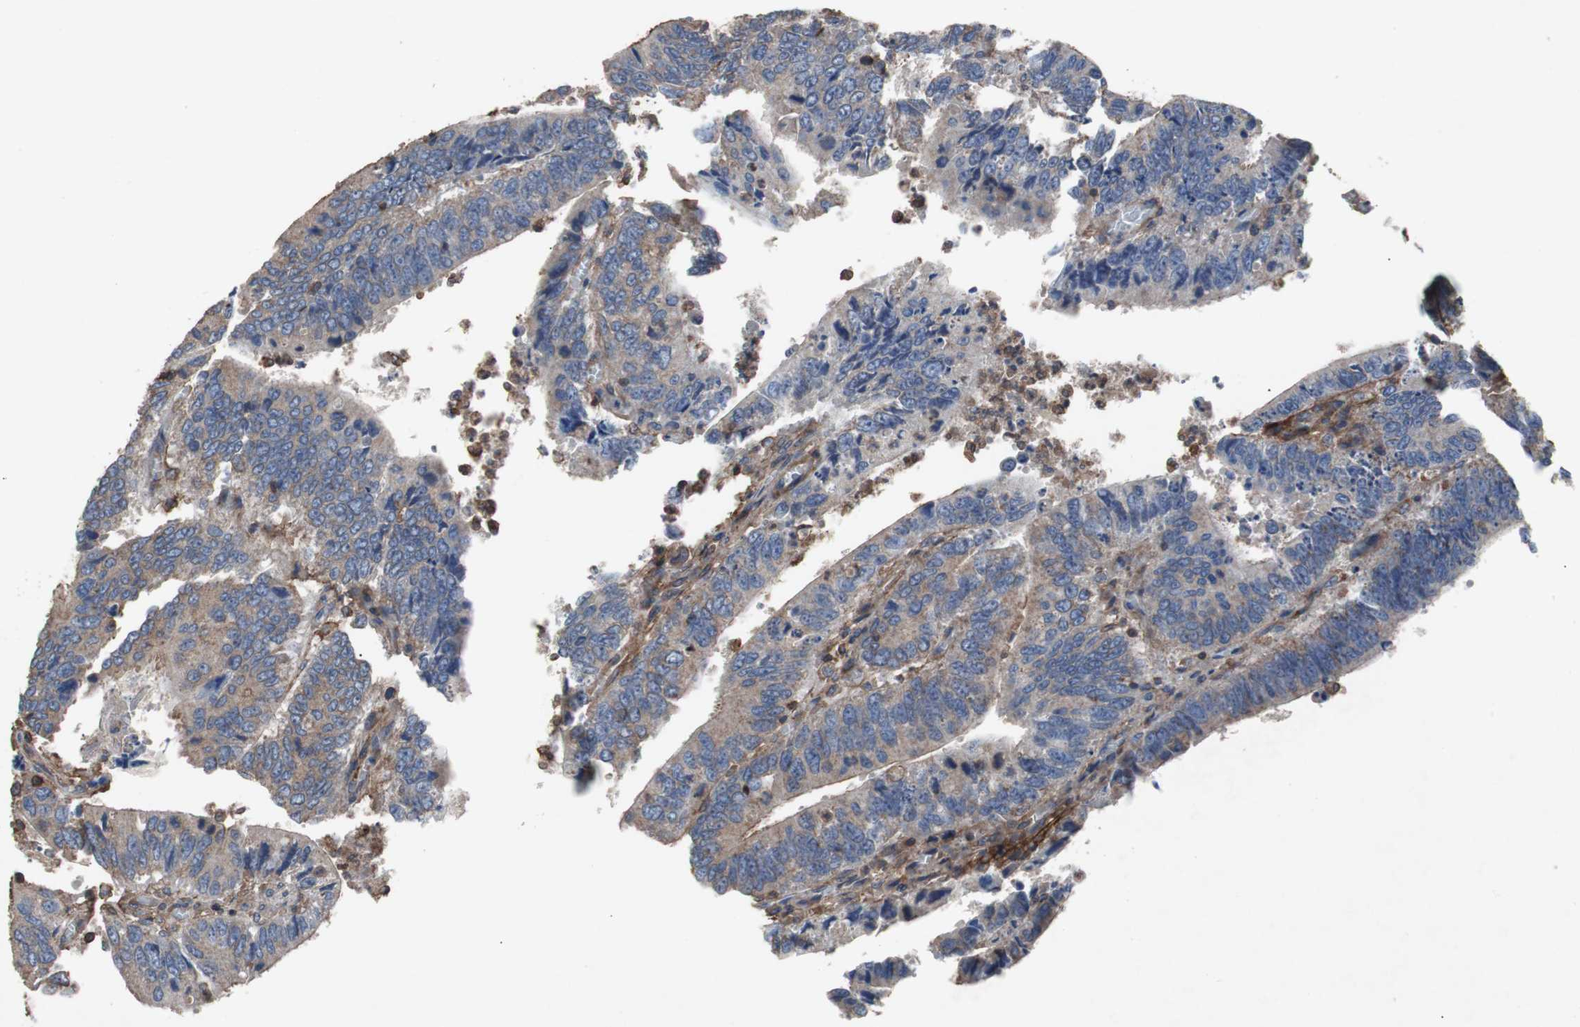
{"staining": {"intensity": "moderate", "quantity": ">75%", "location": "cytoplasmic/membranous"}, "tissue": "colorectal cancer", "cell_type": "Tumor cells", "image_type": "cancer", "snomed": [{"axis": "morphology", "description": "Adenocarcinoma, NOS"}, {"axis": "topography", "description": "Colon"}], "caption": "Brown immunohistochemical staining in colorectal adenocarcinoma demonstrates moderate cytoplasmic/membranous positivity in about >75% of tumor cells.", "gene": "COL6A2", "patient": {"sex": "male", "age": 72}}